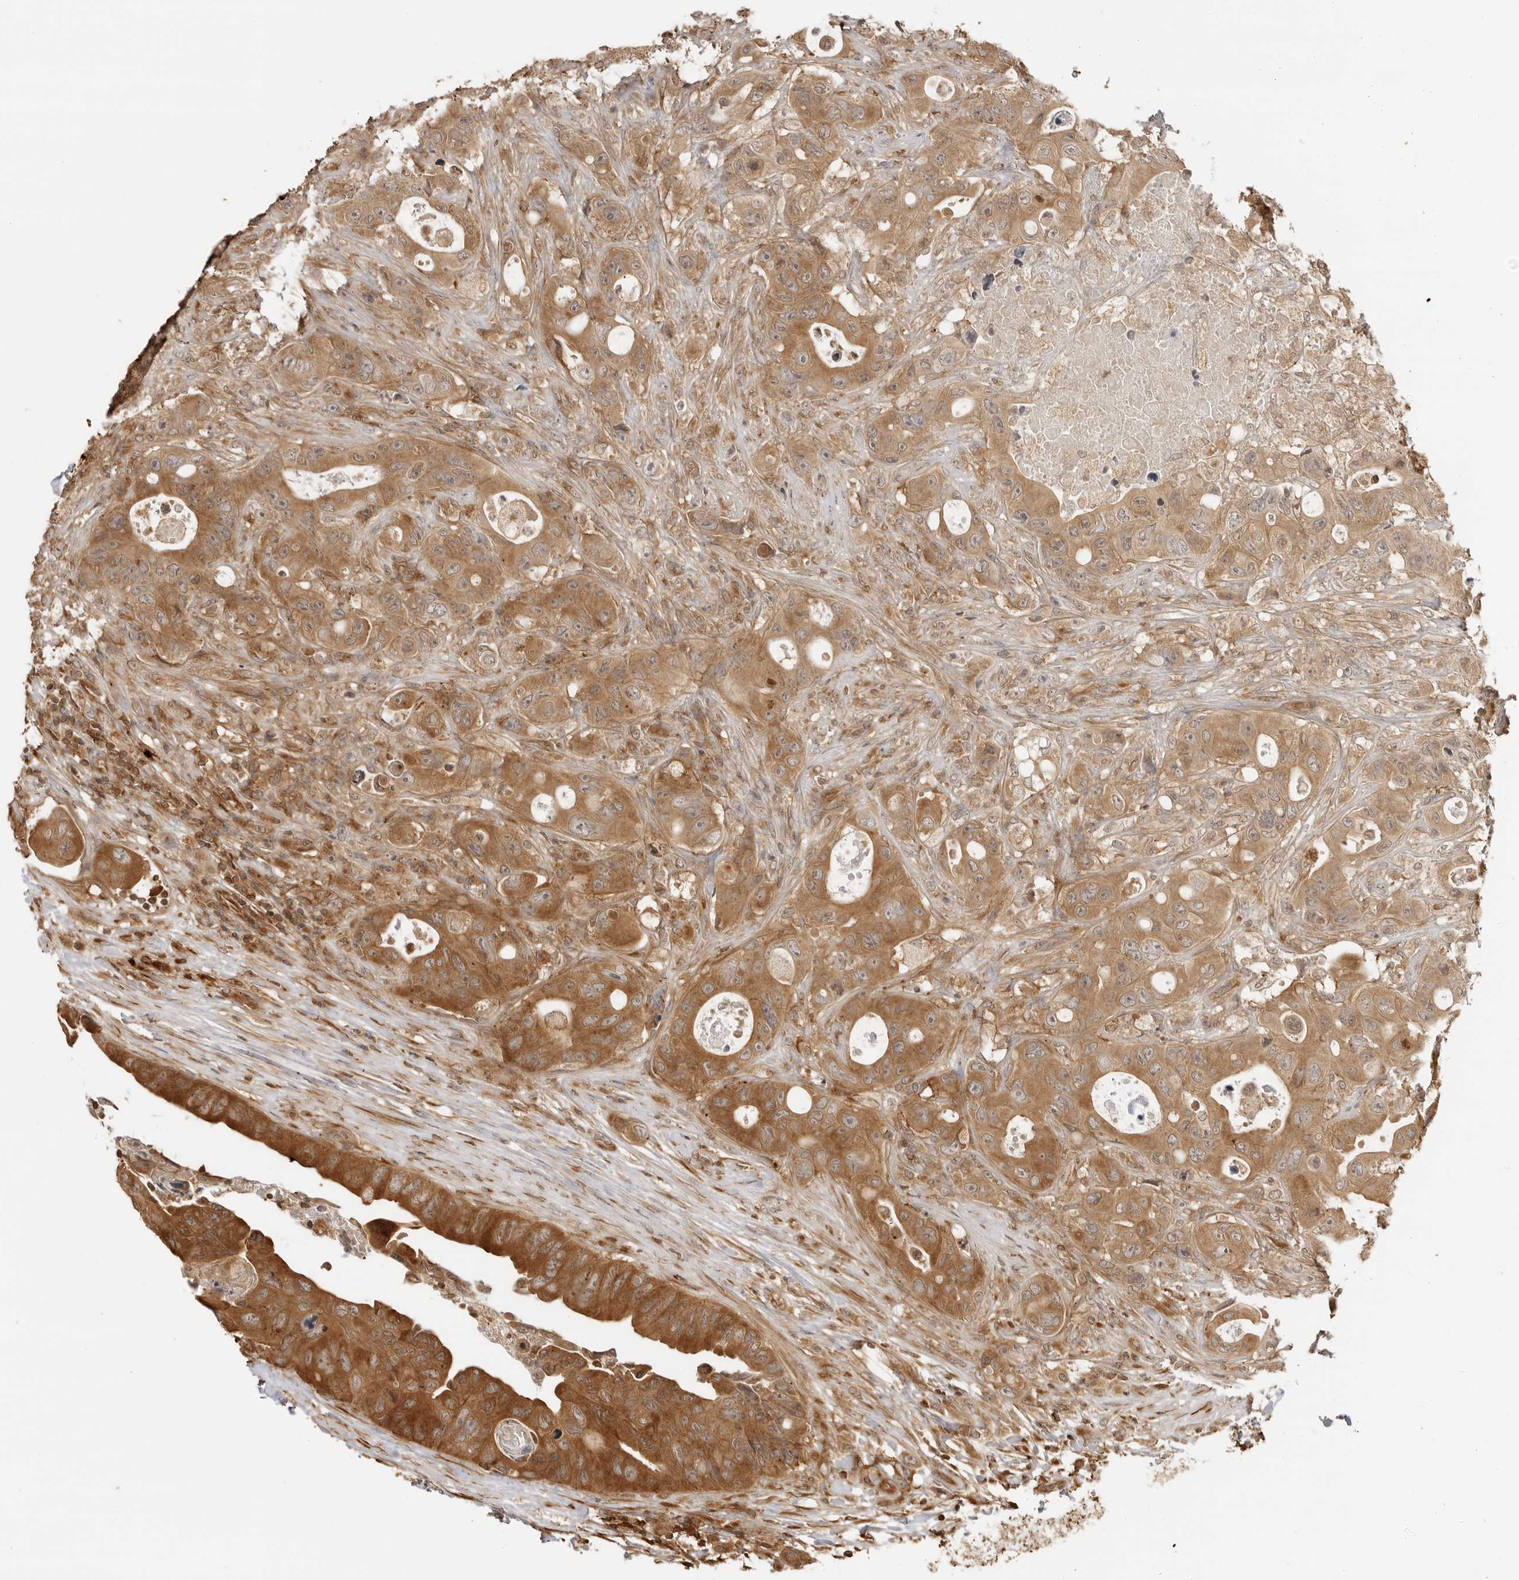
{"staining": {"intensity": "moderate", "quantity": ">75%", "location": "cytoplasmic/membranous"}, "tissue": "colorectal cancer", "cell_type": "Tumor cells", "image_type": "cancer", "snomed": [{"axis": "morphology", "description": "Adenocarcinoma, NOS"}, {"axis": "topography", "description": "Colon"}], "caption": "Immunohistochemistry staining of adenocarcinoma (colorectal), which displays medium levels of moderate cytoplasmic/membranous positivity in about >75% of tumor cells indicating moderate cytoplasmic/membranous protein positivity. The staining was performed using DAB (brown) for protein detection and nuclei were counterstained in hematoxylin (blue).", "gene": "IKBKE", "patient": {"sex": "female", "age": 46}}